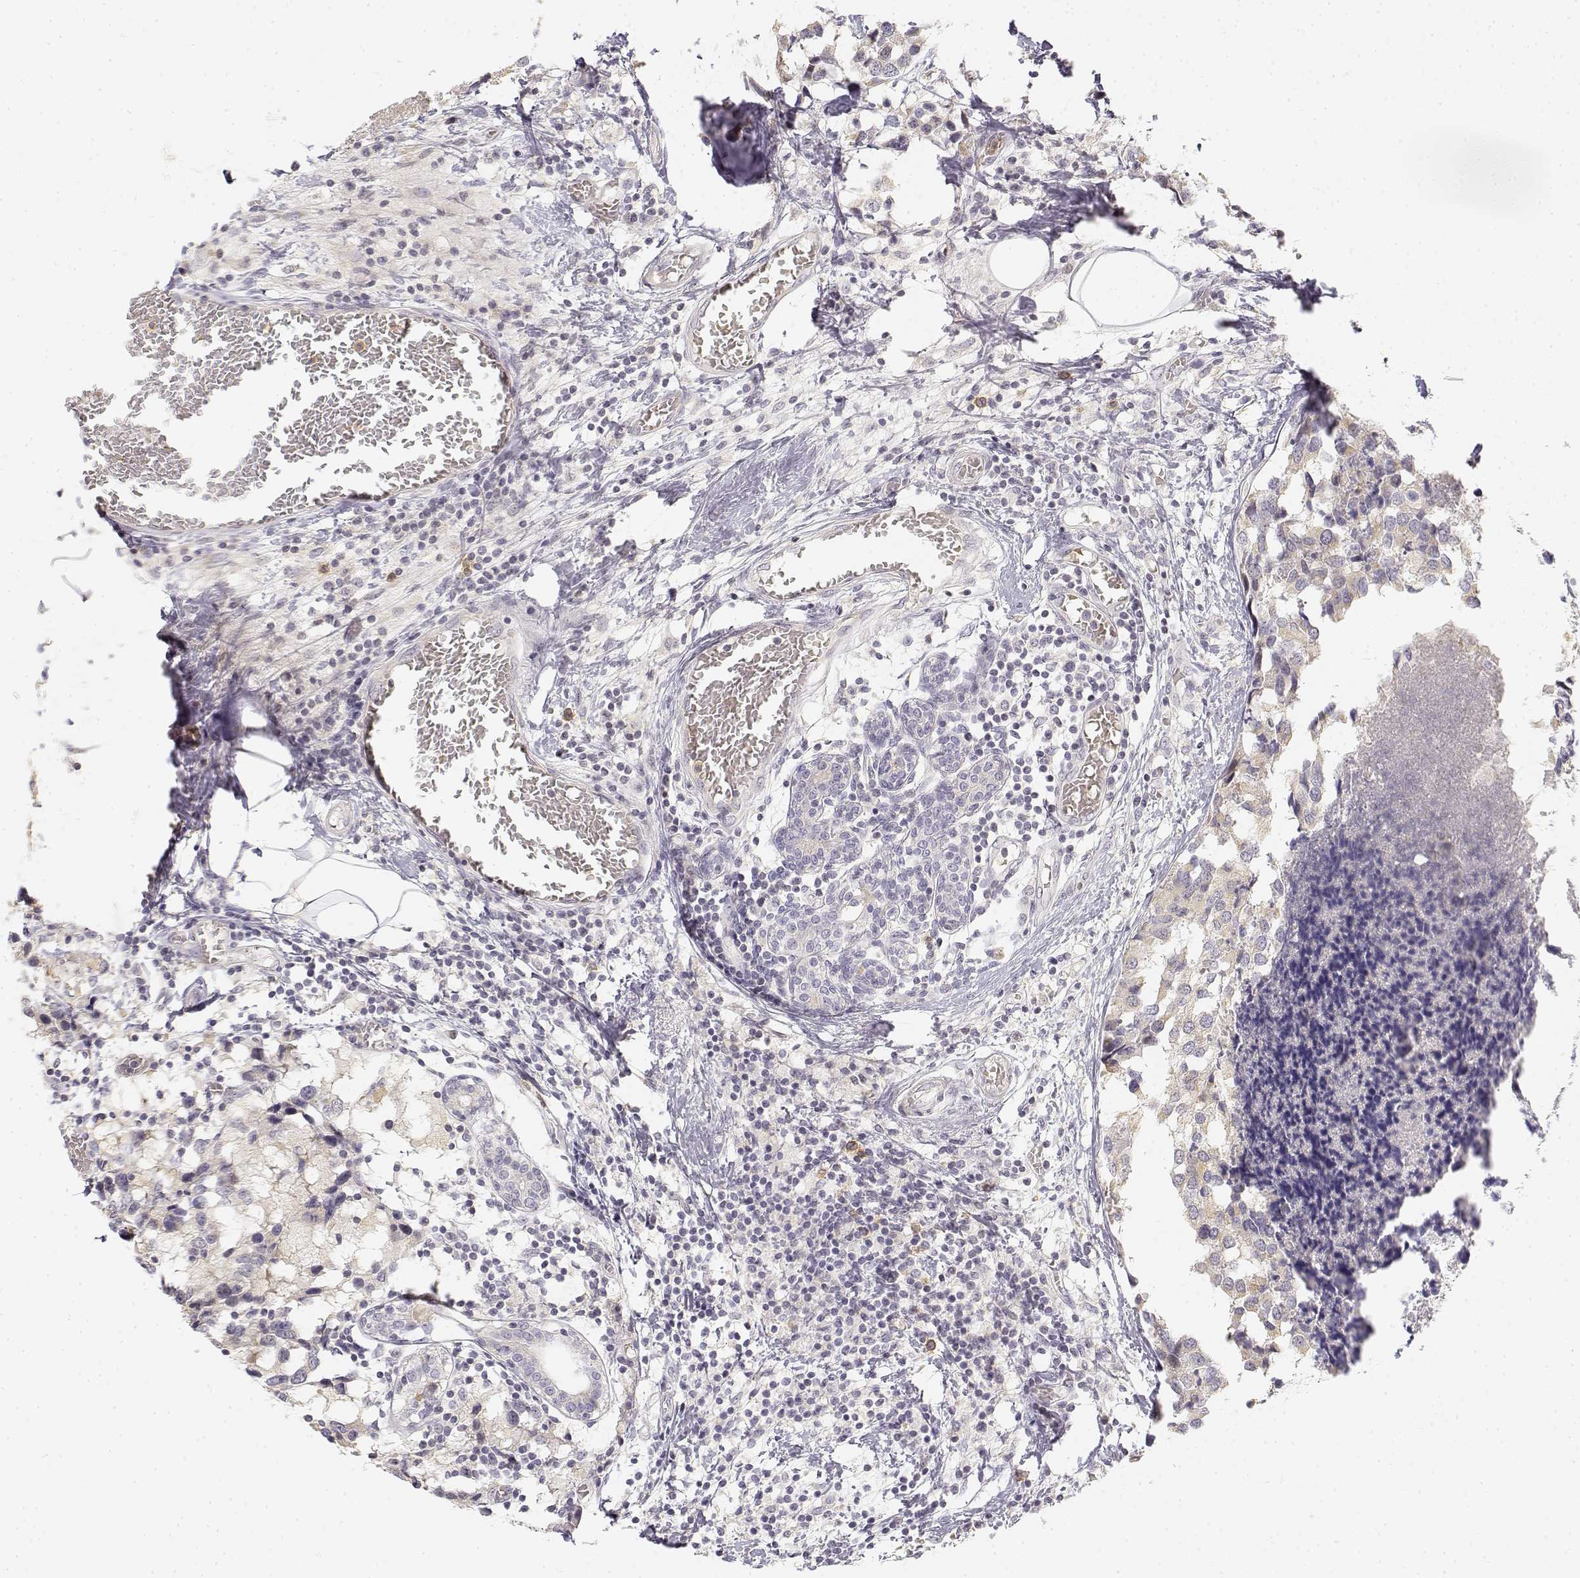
{"staining": {"intensity": "negative", "quantity": "none", "location": "none"}, "tissue": "breast cancer", "cell_type": "Tumor cells", "image_type": "cancer", "snomed": [{"axis": "morphology", "description": "Lobular carcinoma"}, {"axis": "topography", "description": "Breast"}], "caption": "Immunohistochemistry (IHC) micrograph of neoplastic tissue: human breast cancer (lobular carcinoma) stained with DAB (3,3'-diaminobenzidine) displays no significant protein positivity in tumor cells.", "gene": "GLIPR1L2", "patient": {"sex": "female", "age": 59}}